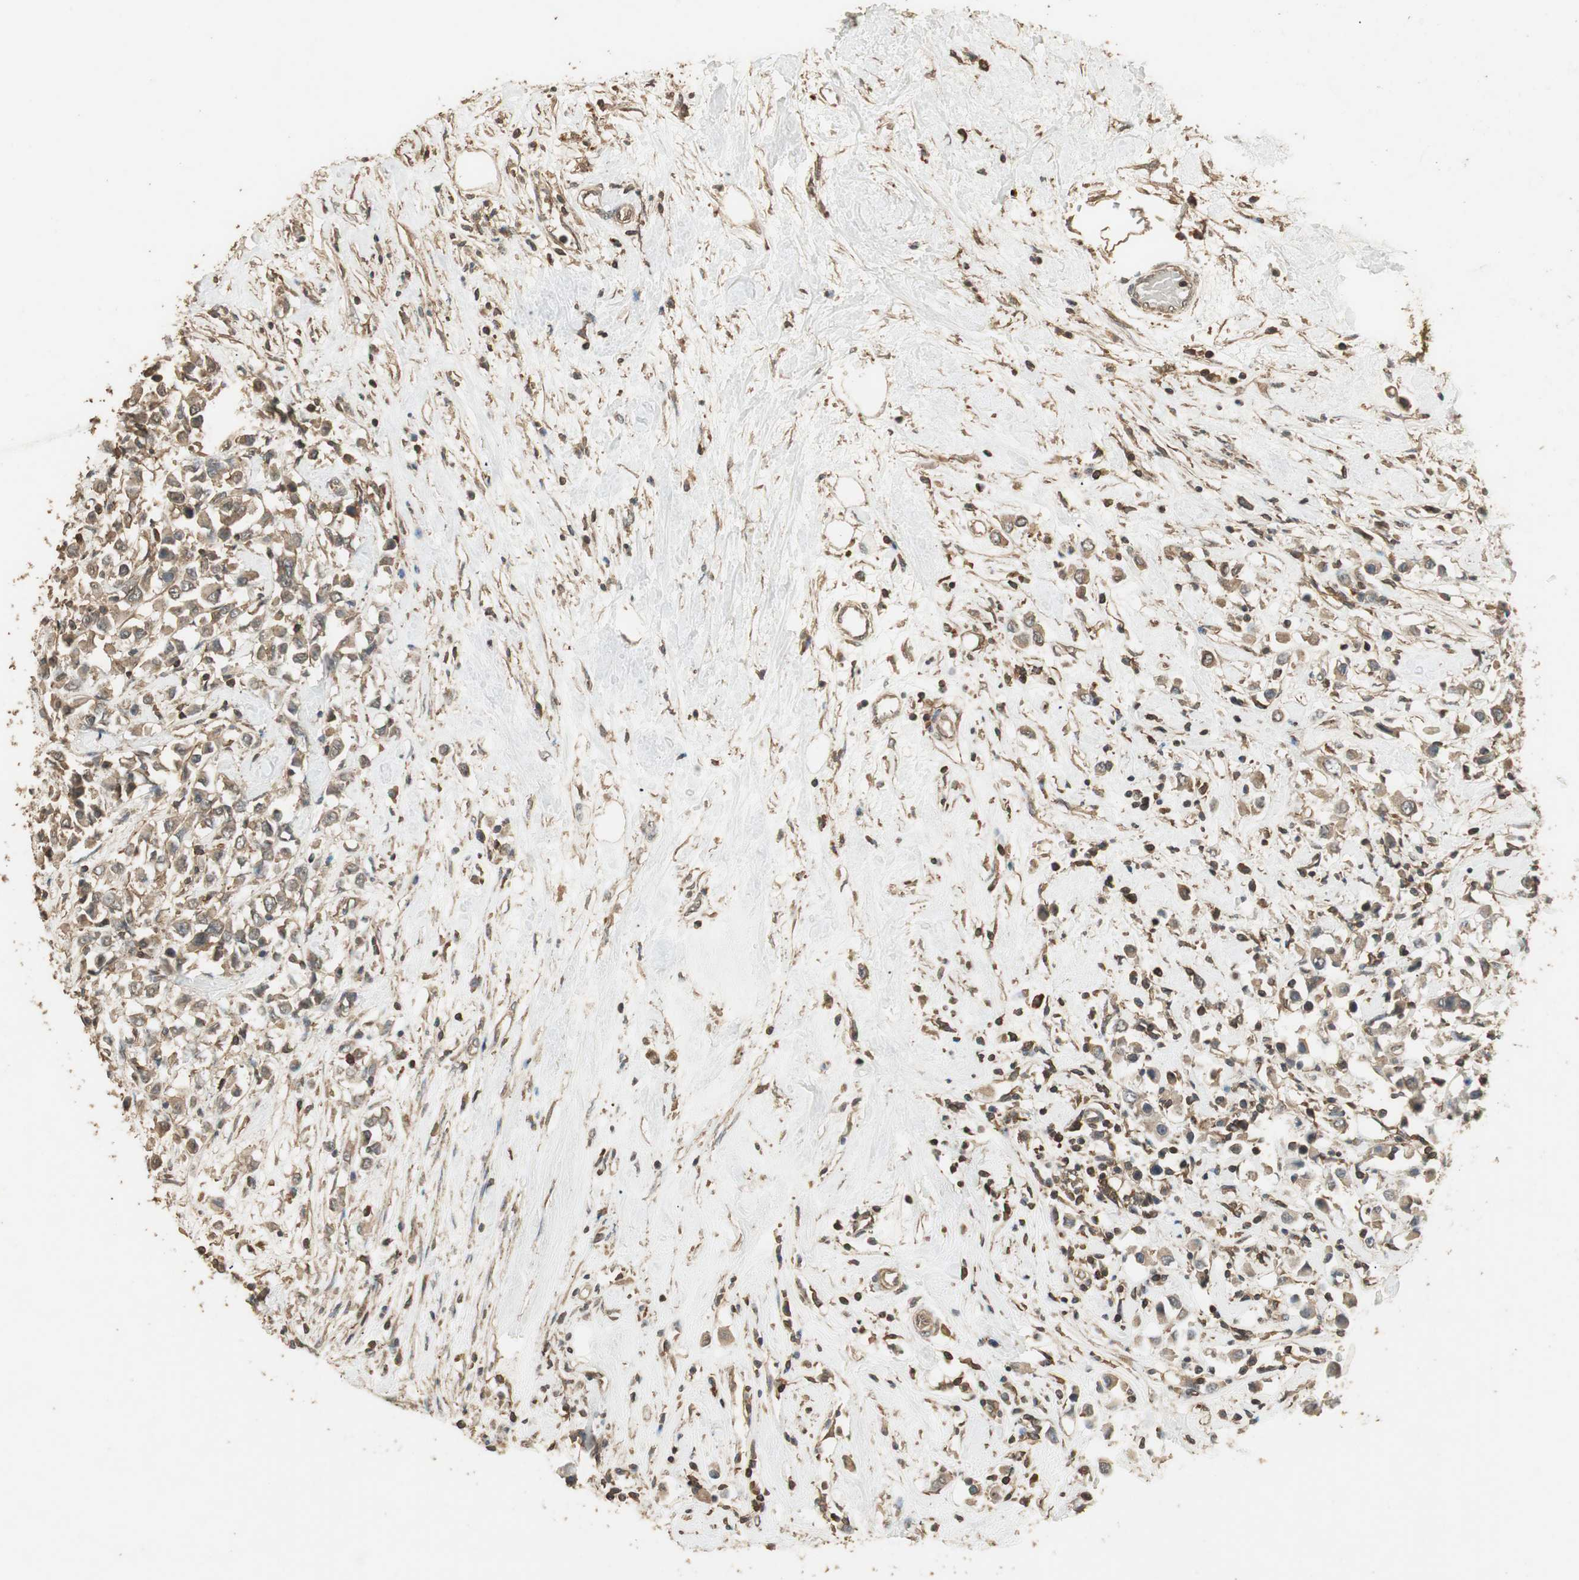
{"staining": {"intensity": "moderate", "quantity": ">75%", "location": "cytoplasmic/membranous"}, "tissue": "breast cancer", "cell_type": "Tumor cells", "image_type": "cancer", "snomed": [{"axis": "morphology", "description": "Duct carcinoma"}, {"axis": "topography", "description": "Breast"}], "caption": "Moderate cytoplasmic/membranous positivity is present in about >75% of tumor cells in breast invasive ductal carcinoma. (DAB = brown stain, brightfield microscopy at high magnification).", "gene": "USP2", "patient": {"sex": "female", "age": 61}}